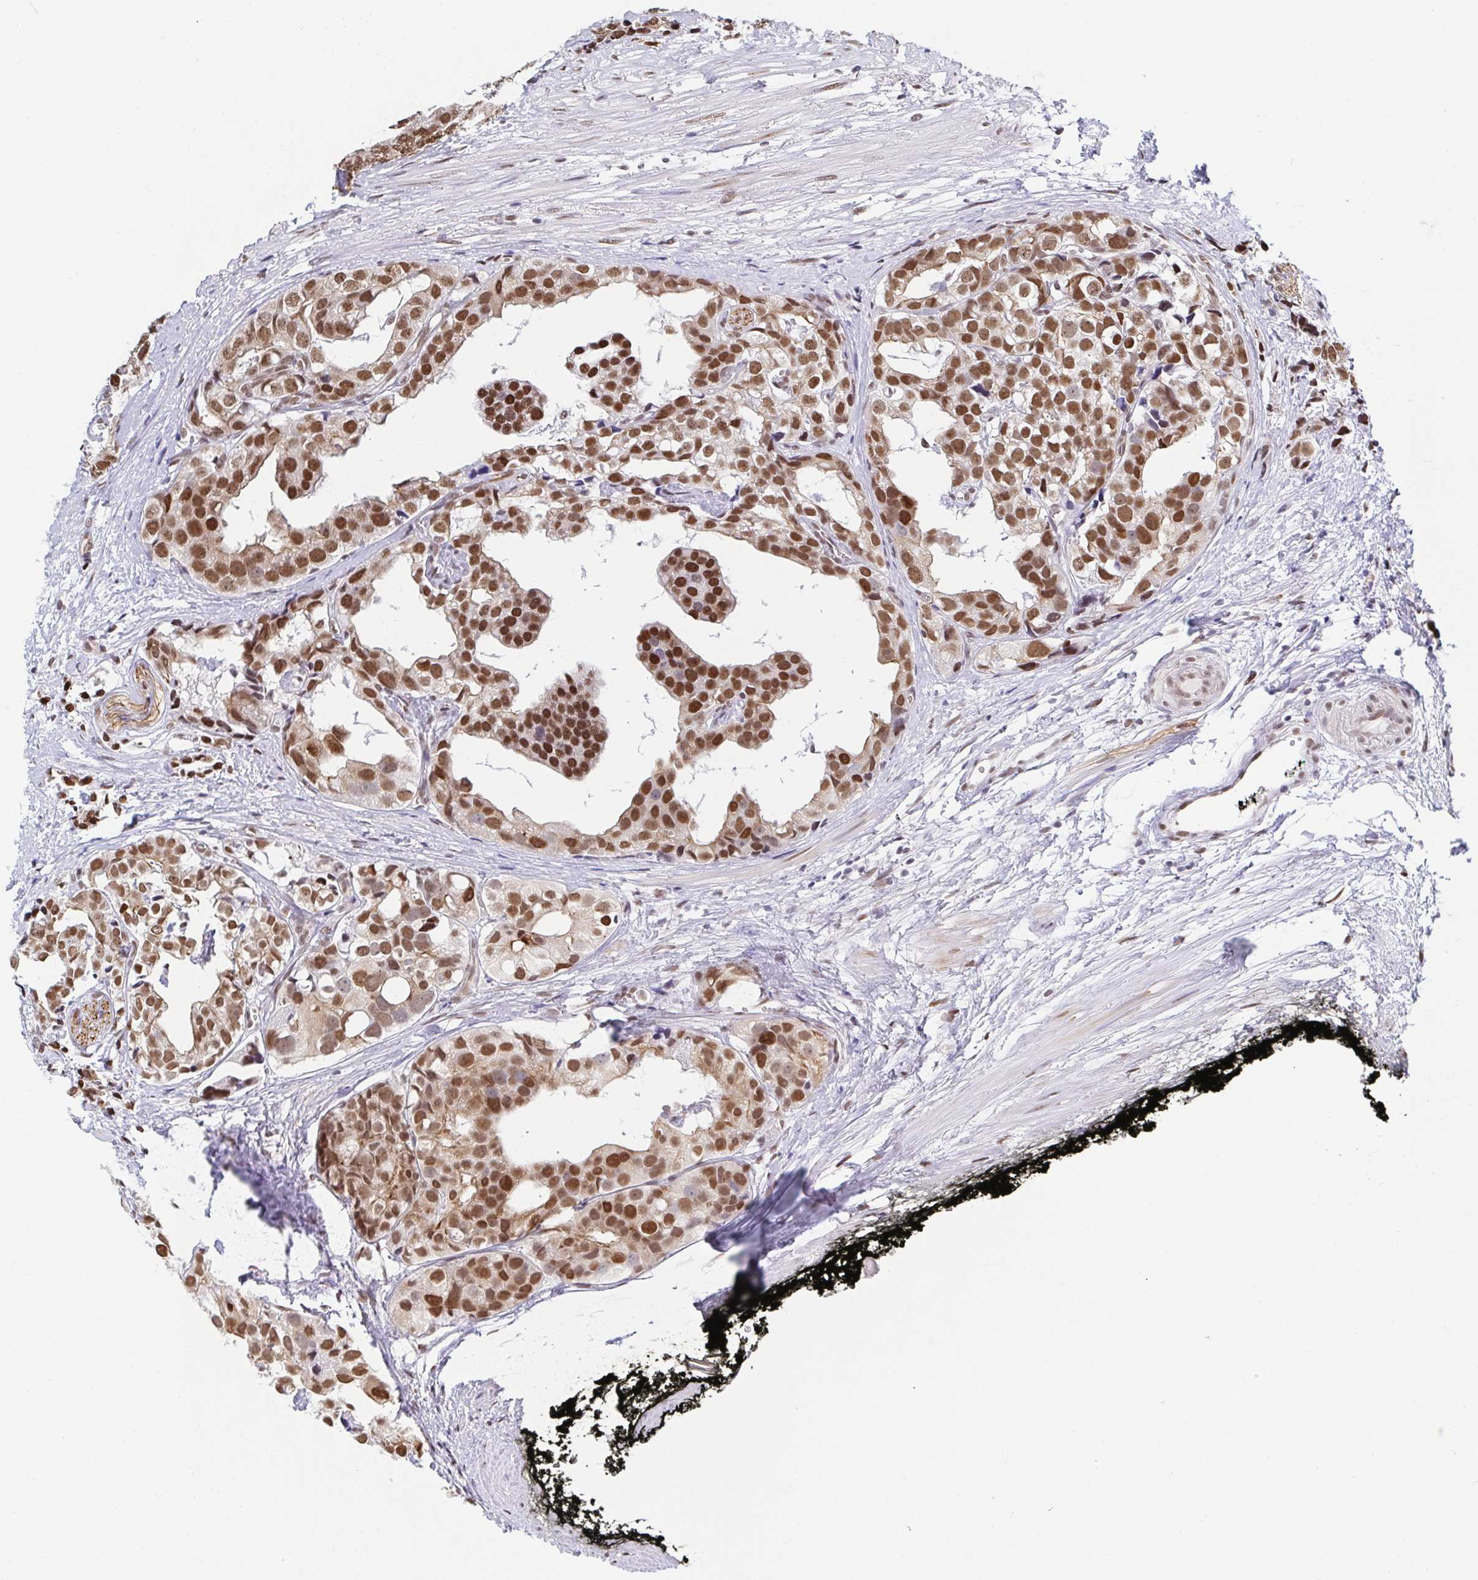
{"staining": {"intensity": "strong", "quantity": ">75%", "location": "nuclear"}, "tissue": "prostate cancer", "cell_type": "Tumor cells", "image_type": "cancer", "snomed": [{"axis": "morphology", "description": "Adenocarcinoma, High grade"}, {"axis": "topography", "description": "Prostate"}], "caption": "An immunohistochemistry (IHC) image of neoplastic tissue is shown. Protein staining in brown shows strong nuclear positivity in prostate cancer (high-grade adenocarcinoma) within tumor cells. Nuclei are stained in blue.", "gene": "SLC7A10", "patient": {"sex": "male", "age": 71}}